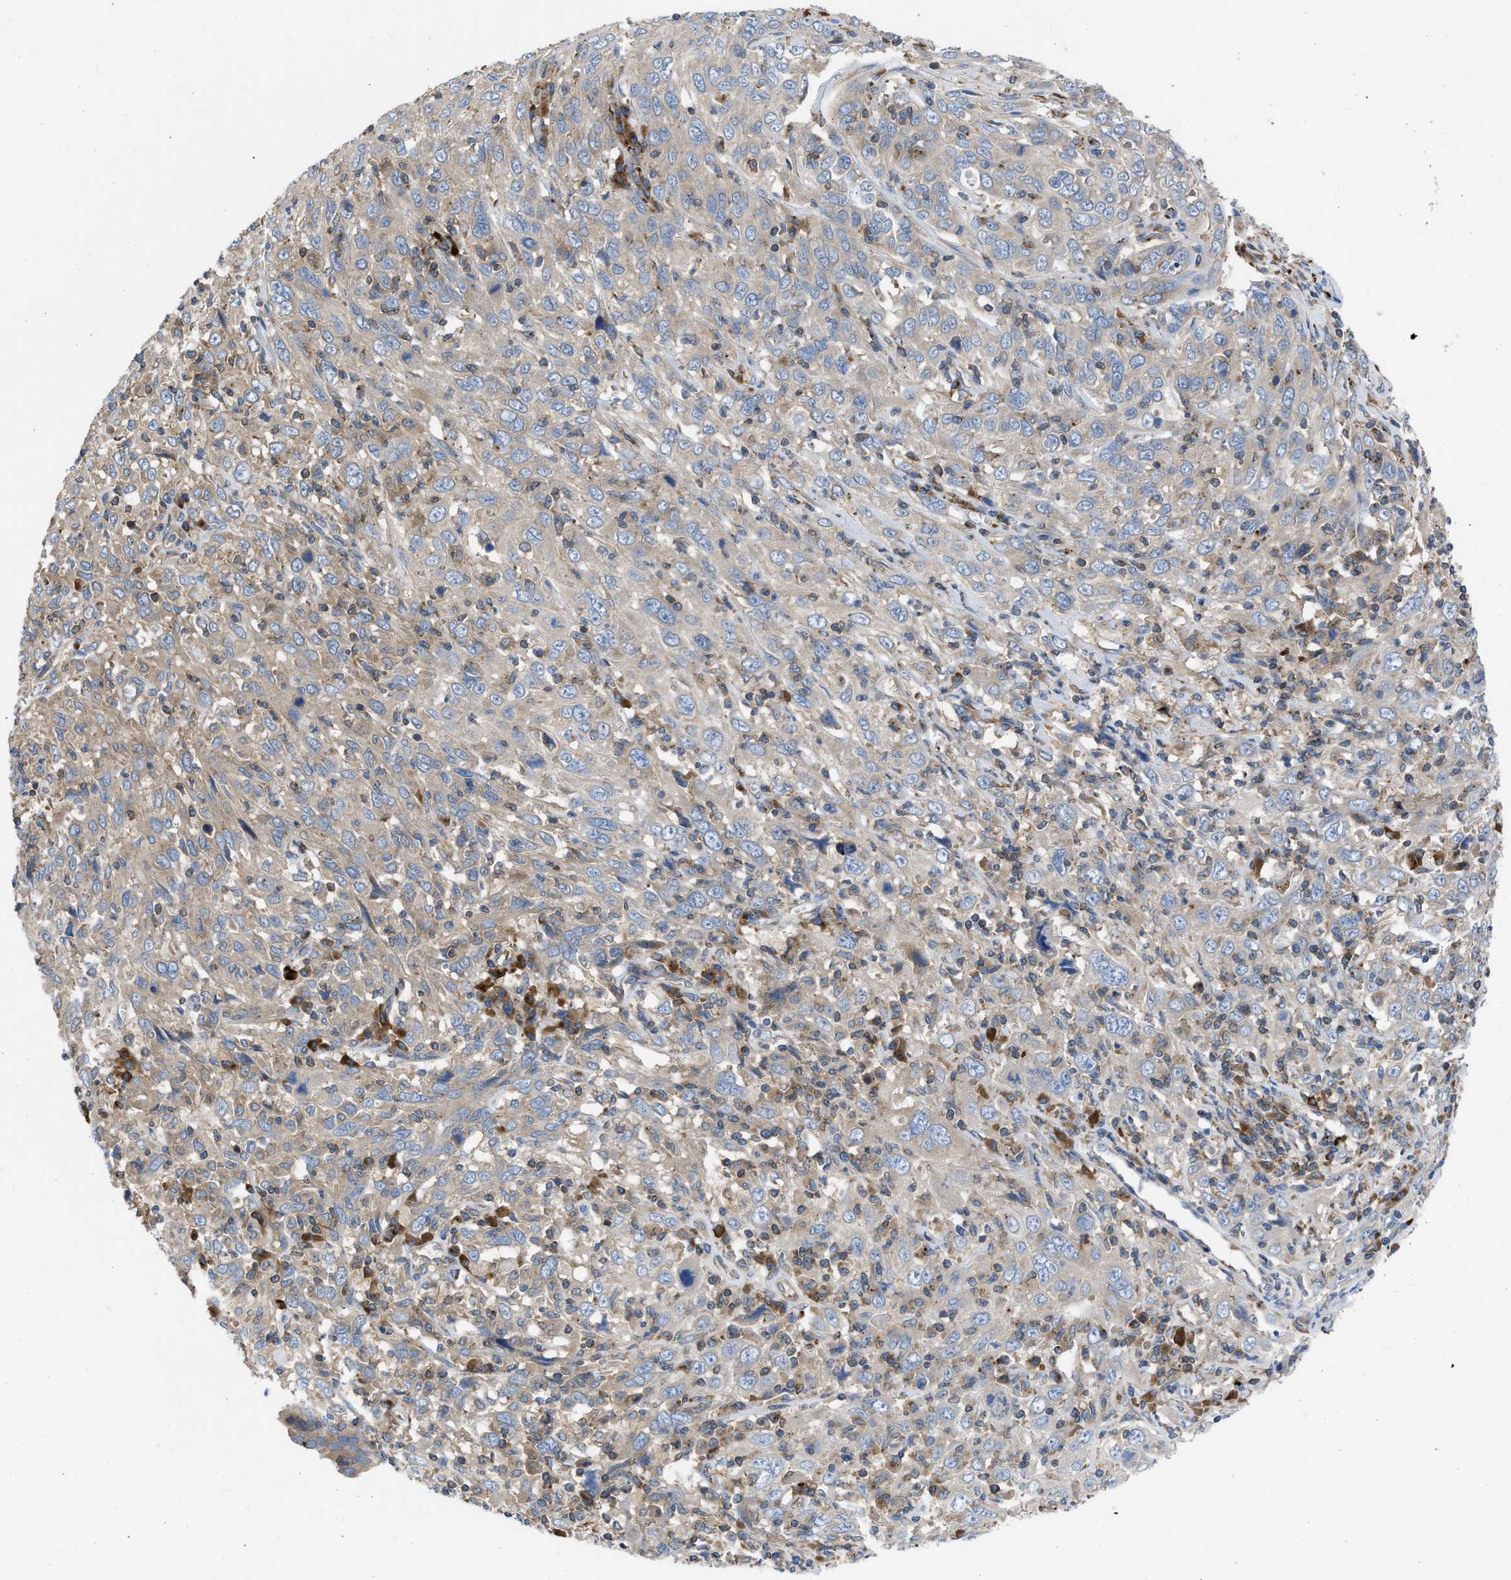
{"staining": {"intensity": "weak", "quantity": ">75%", "location": "cytoplasmic/membranous"}, "tissue": "cervical cancer", "cell_type": "Tumor cells", "image_type": "cancer", "snomed": [{"axis": "morphology", "description": "Squamous cell carcinoma, NOS"}, {"axis": "topography", "description": "Cervix"}], "caption": "Protein expression analysis of cervical cancer shows weak cytoplasmic/membranous expression in about >75% of tumor cells.", "gene": "CHKB", "patient": {"sex": "female", "age": 46}}